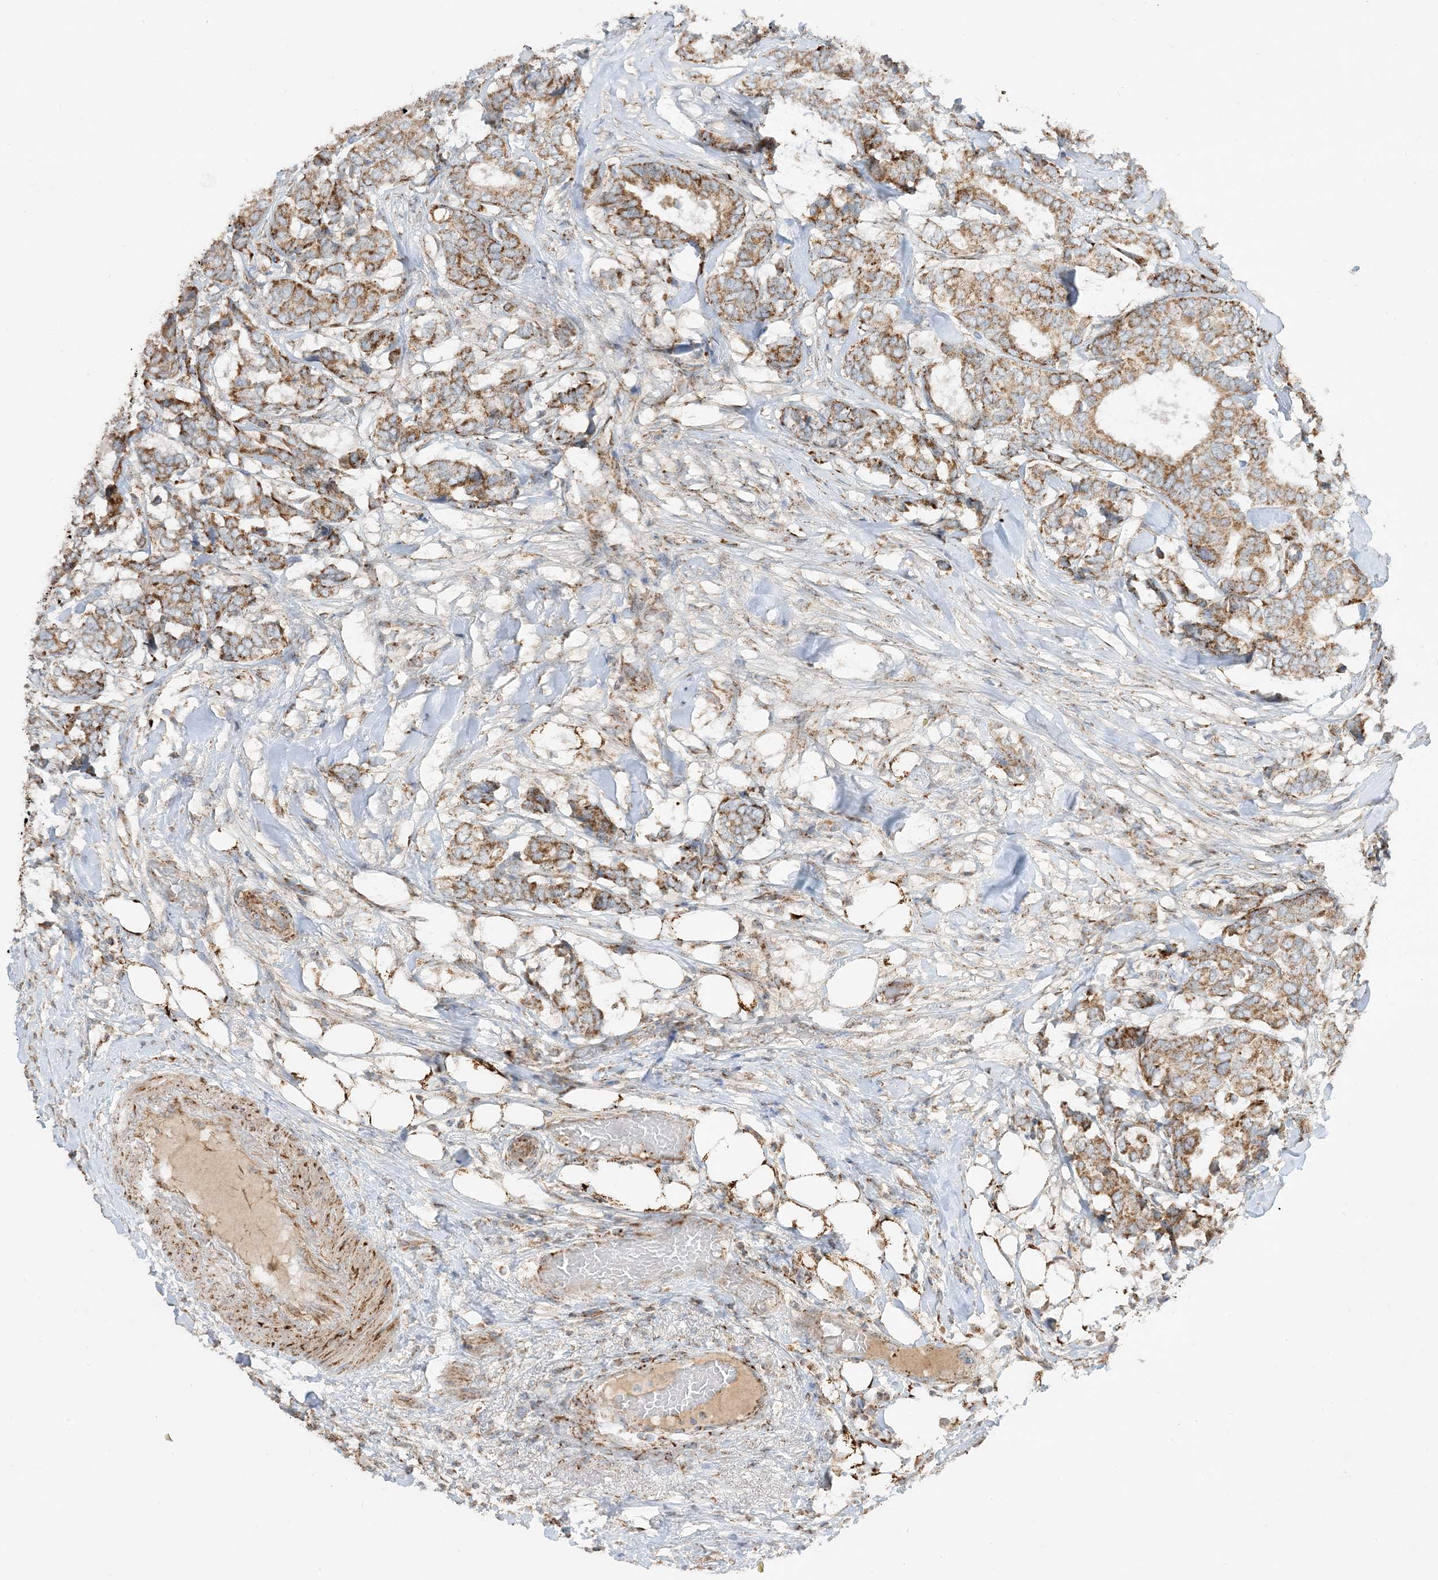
{"staining": {"intensity": "moderate", "quantity": ">75%", "location": "cytoplasmic/membranous"}, "tissue": "breast cancer", "cell_type": "Tumor cells", "image_type": "cancer", "snomed": [{"axis": "morphology", "description": "Duct carcinoma"}, {"axis": "topography", "description": "Breast"}], "caption": "Protein expression by immunohistochemistry (IHC) displays moderate cytoplasmic/membranous expression in approximately >75% of tumor cells in breast invasive ductal carcinoma.", "gene": "NDUFAF3", "patient": {"sex": "female", "age": 87}}